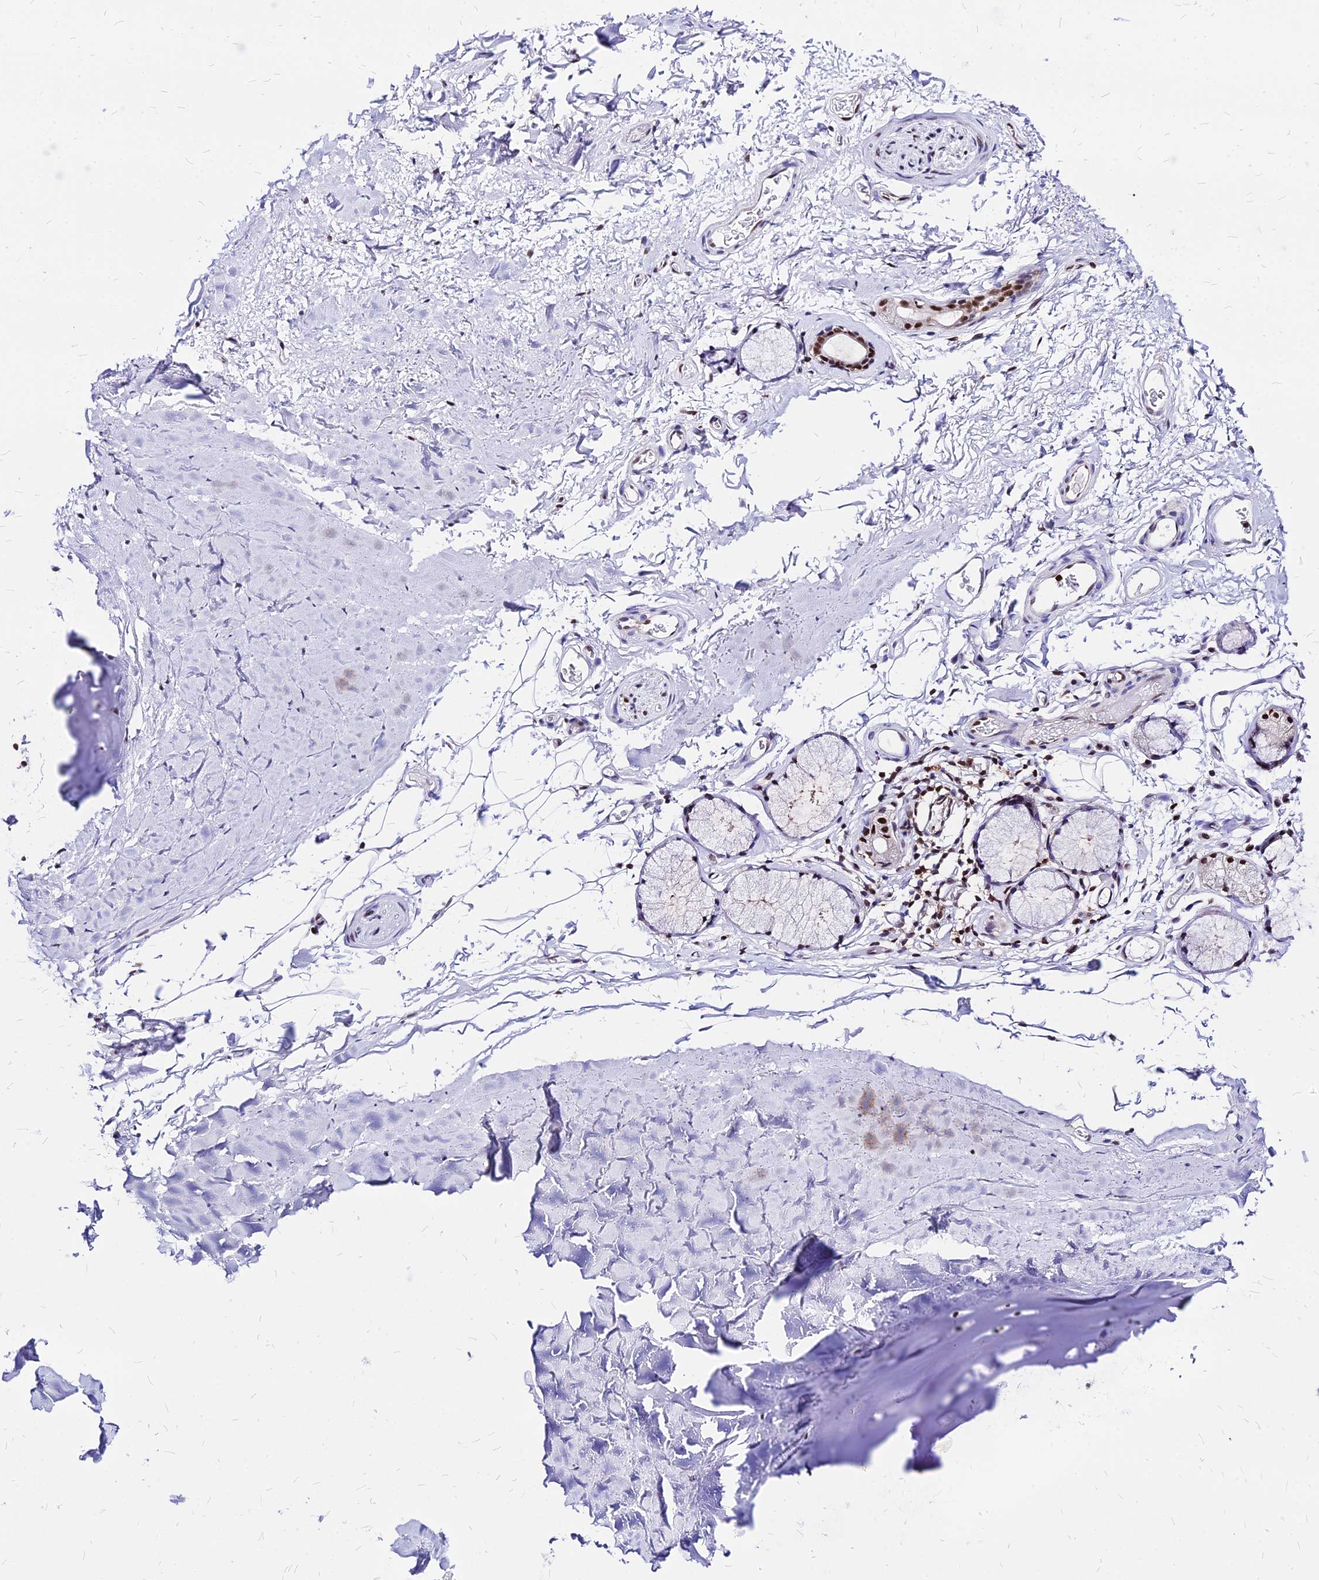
{"staining": {"intensity": "weak", "quantity": "25%-75%", "location": "nuclear"}, "tissue": "adipose tissue", "cell_type": "Adipocytes", "image_type": "normal", "snomed": [{"axis": "morphology", "description": "Normal tissue, NOS"}, {"axis": "topography", "description": "Bronchus"}], "caption": "Immunohistochemical staining of normal adipose tissue reveals weak nuclear protein expression in about 25%-75% of adipocytes. The protein of interest is stained brown, and the nuclei are stained in blue (DAB IHC with brightfield microscopy, high magnification).", "gene": "PAXX", "patient": {"sex": "female", "age": 73}}